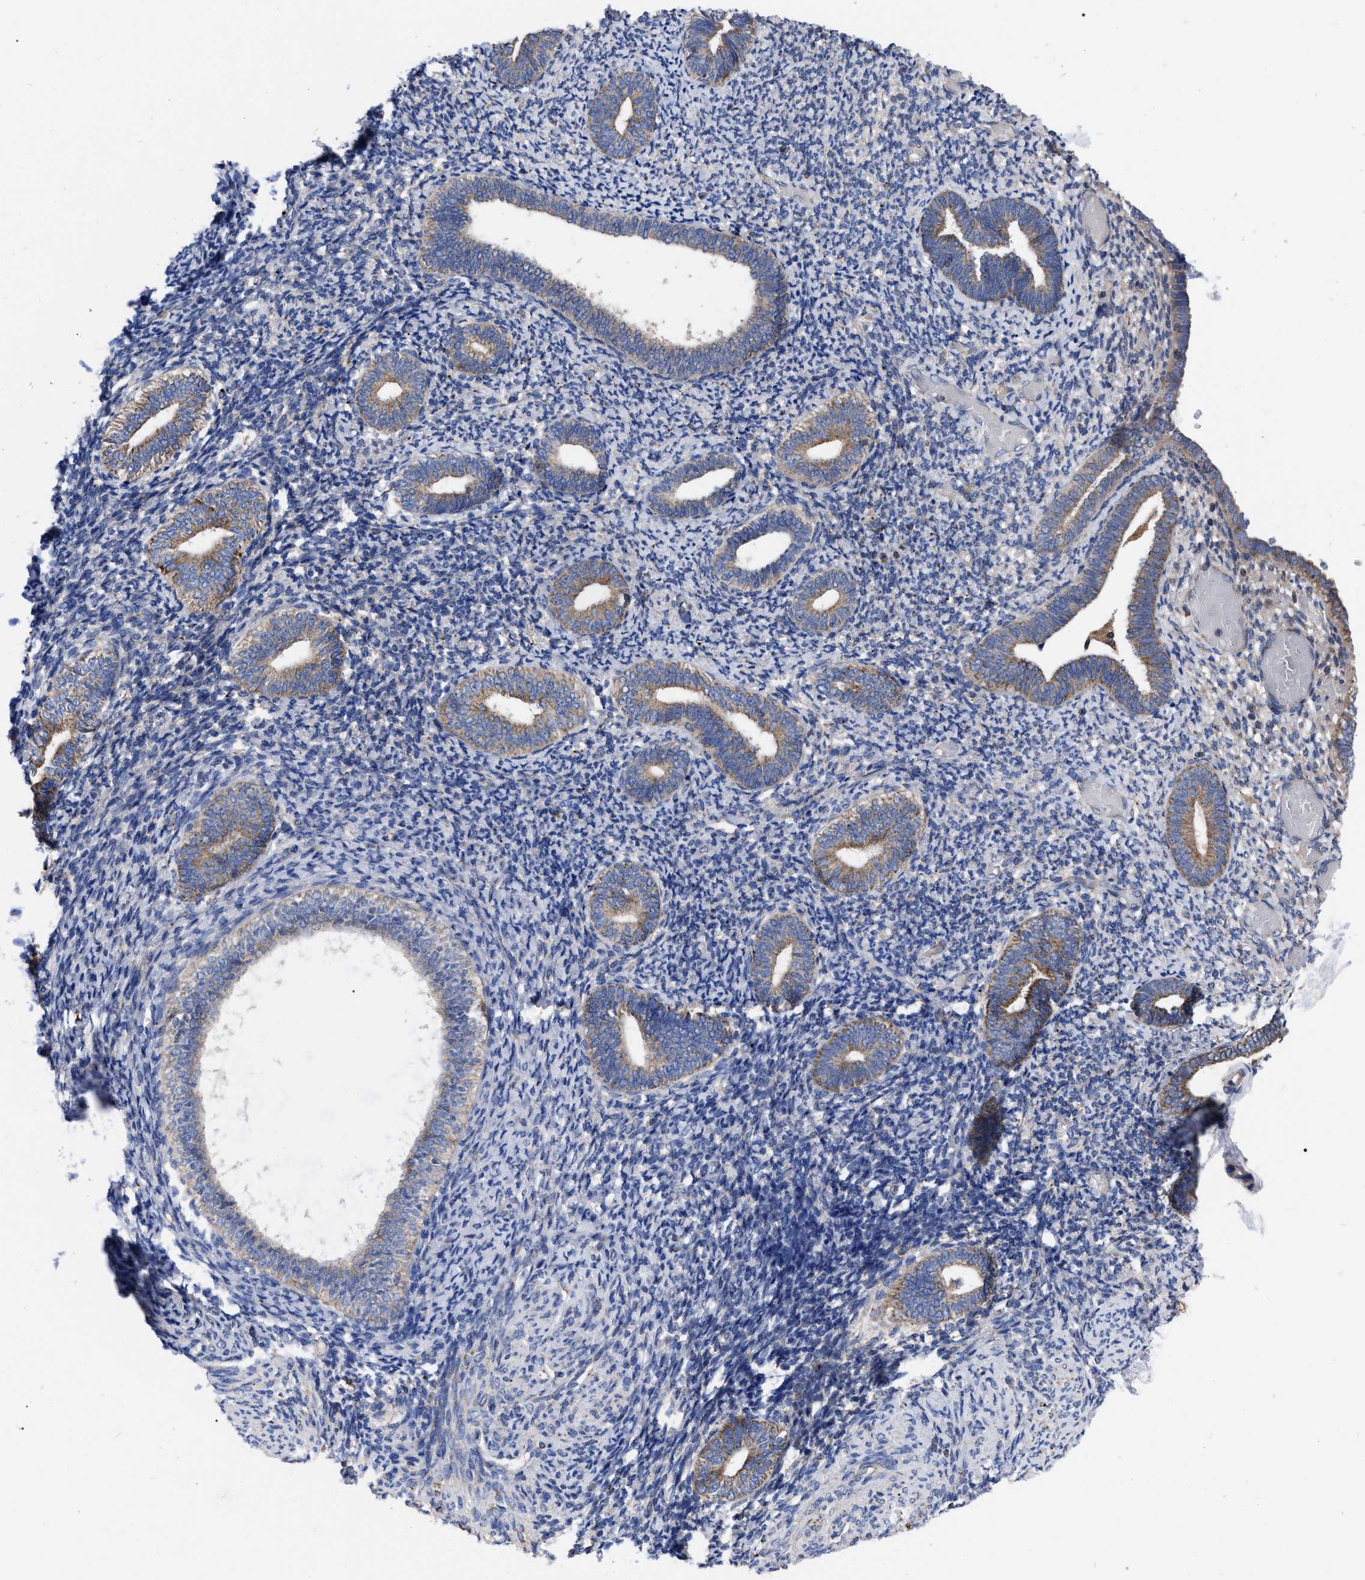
{"staining": {"intensity": "negative", "quantity": "none", "location": "none"}, "tissue": "endometrium", "cell_type": "Cells in endometrial stroma", "image_type": "normal", "snomed": [{"axis": "morphology", "description": "Normal tissue, NOS"}, {"axis": "topography", "description": "Endometrium"}], "caption": "Cells in endometrial stroma are negative for protein expression in benign human endometrium. (DAB (3,3'-diaminobenzidine) immunohistochemistry (IHC), high magnification).", "gene": "CDKN2C", "patient": {"sex": "female", "age": 66}}